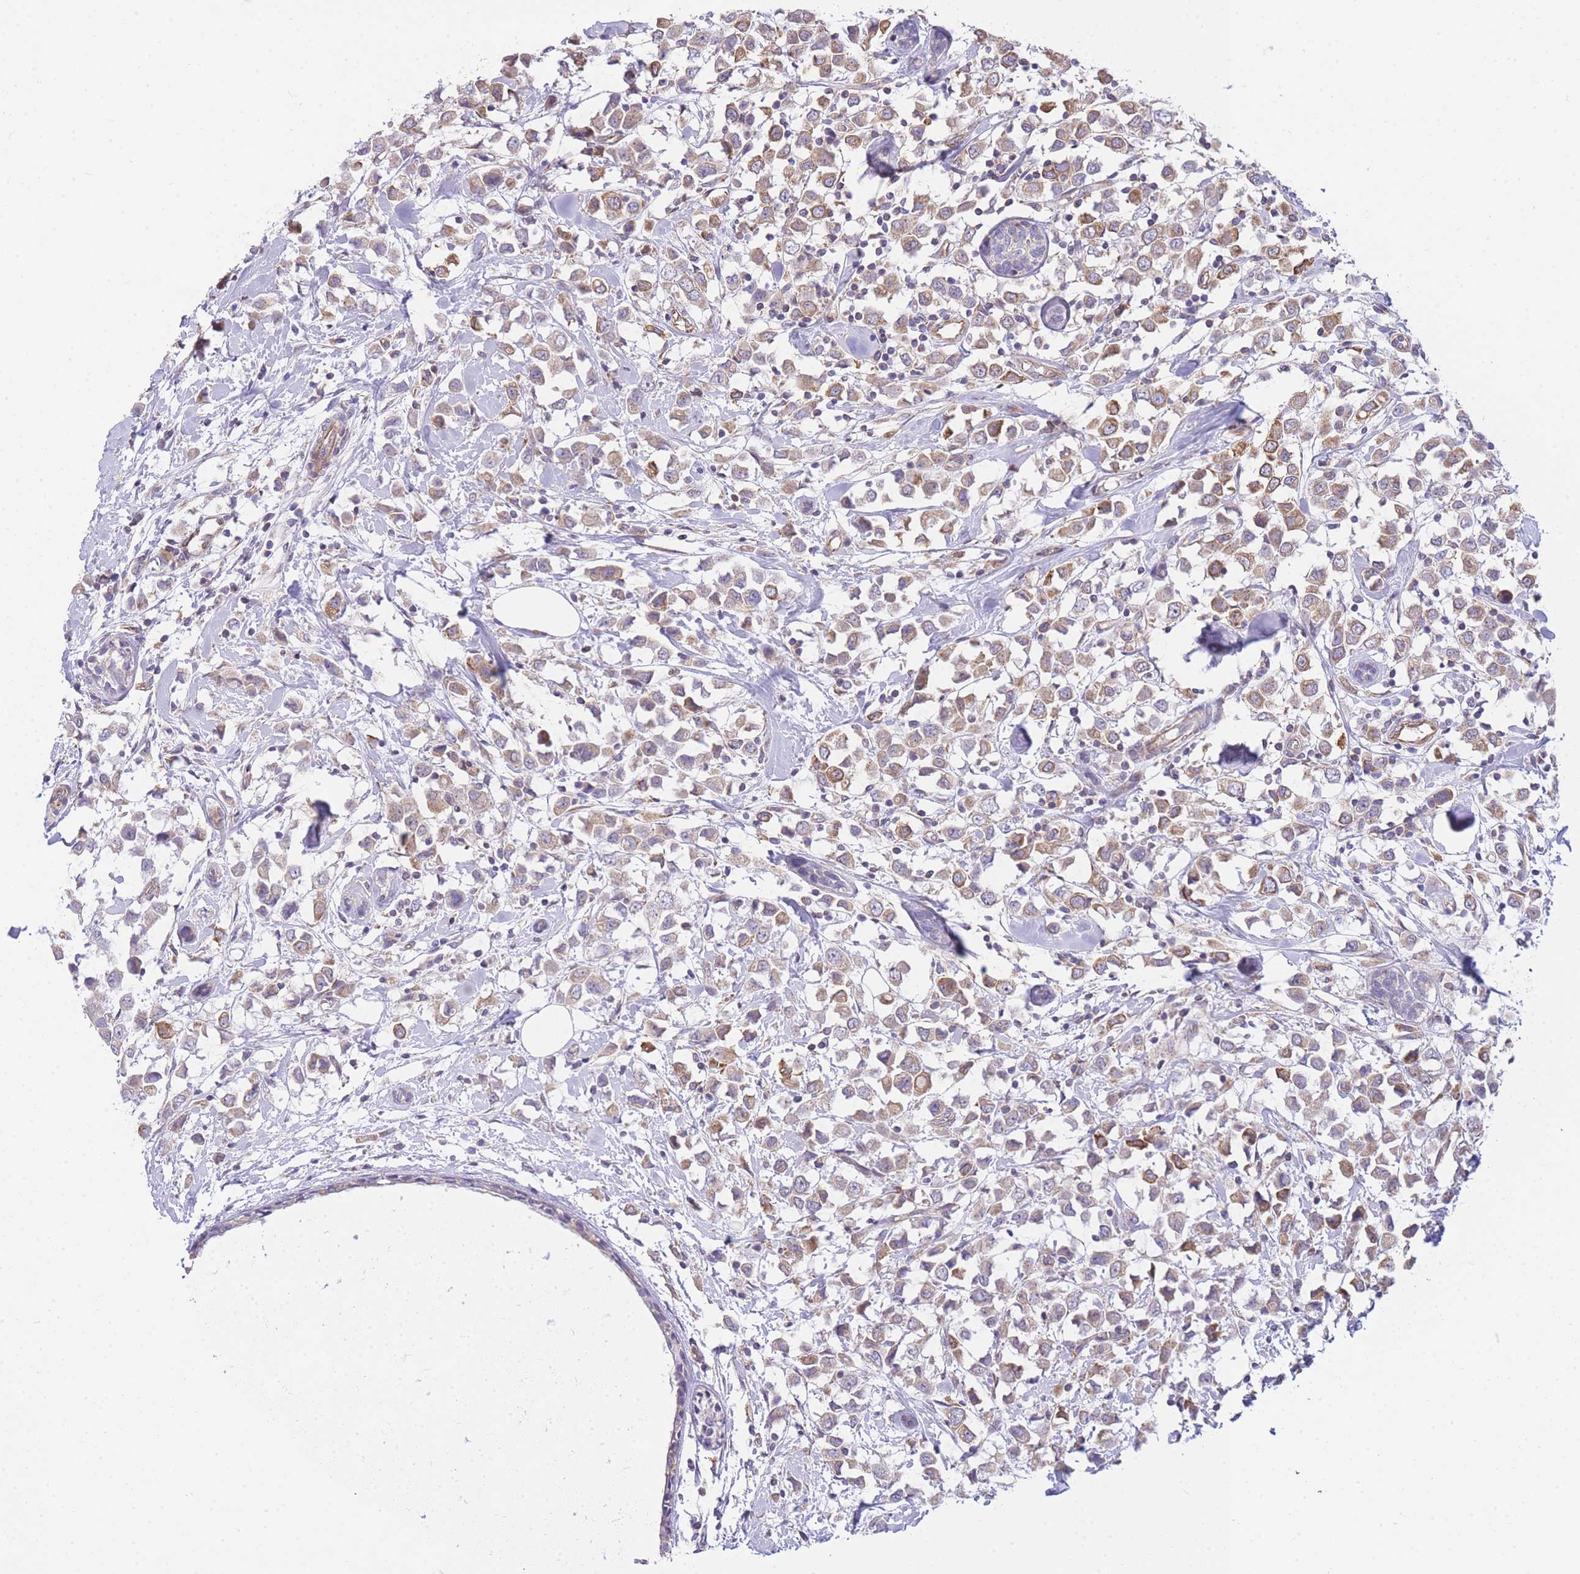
{"staining": {"intensity": "moderate", "quantity": ">75%", "location": "cytoplasmic/membranous"}, "tissue": "breast cancer", "cell_type": "Tumor cells", "image_type": "cancer", "snomed": [{"axis": "morphology", "description": "Duct carcinoma"}, {"axis": "topography", "description": "Breast"}], "caption": "Protein staining reveals moderate cytoplasmic/membranous staining in approximately >75% of tumor cells in breast cancer (infiltrating ductal carcinoma).", "gene": "CTBP1", "patient": {"sex": "female", "age": 61}}